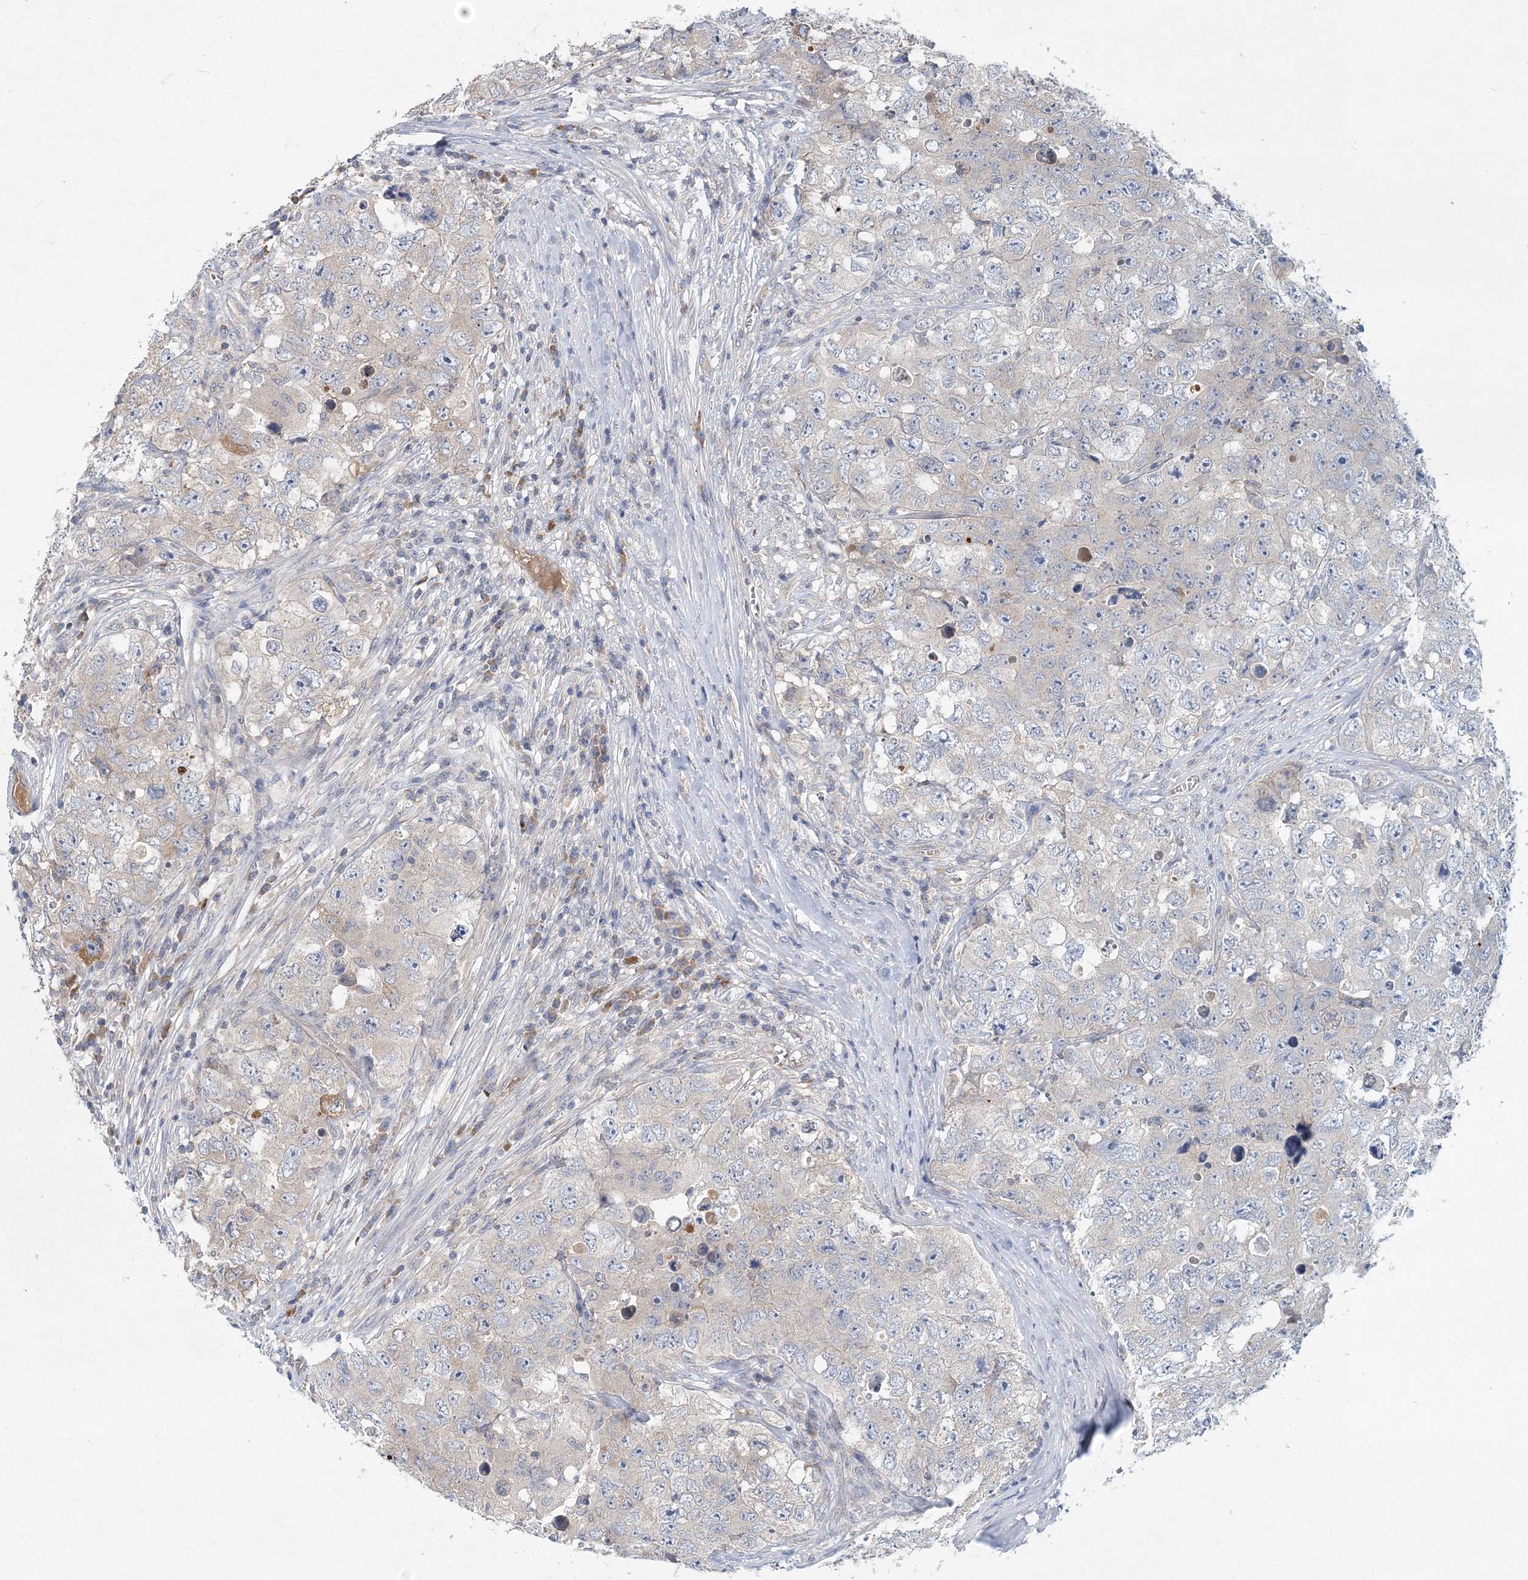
{"staining": {"intensity": "moderate", "quantity": "<25%", "location": "cytoplasmic/membranous"}, "tissue": "testis cancer", "cell_type": "Tumor cells", "image_type": "cancer", "snomed": [{"axis": "morphology", "description": "Seminoma, NOS"}, {"axis": "morphology", "description": "Carcinoma, Embryonal, NOS"}, {"axis": "topography", "description": "Testis"}], "caption": "Immunohistochemistry histopathology image of neoplastic tissue: human seminoma (testis) stained using IHC exhibits low levels of moderate protein expression localized specifically in the cytoplasmic/membranous of tumor cells, appearing as a cytoplasmic/membranous brown color.", "gene": "RNF25", "patient": {"sex": "male", "age": 43}}